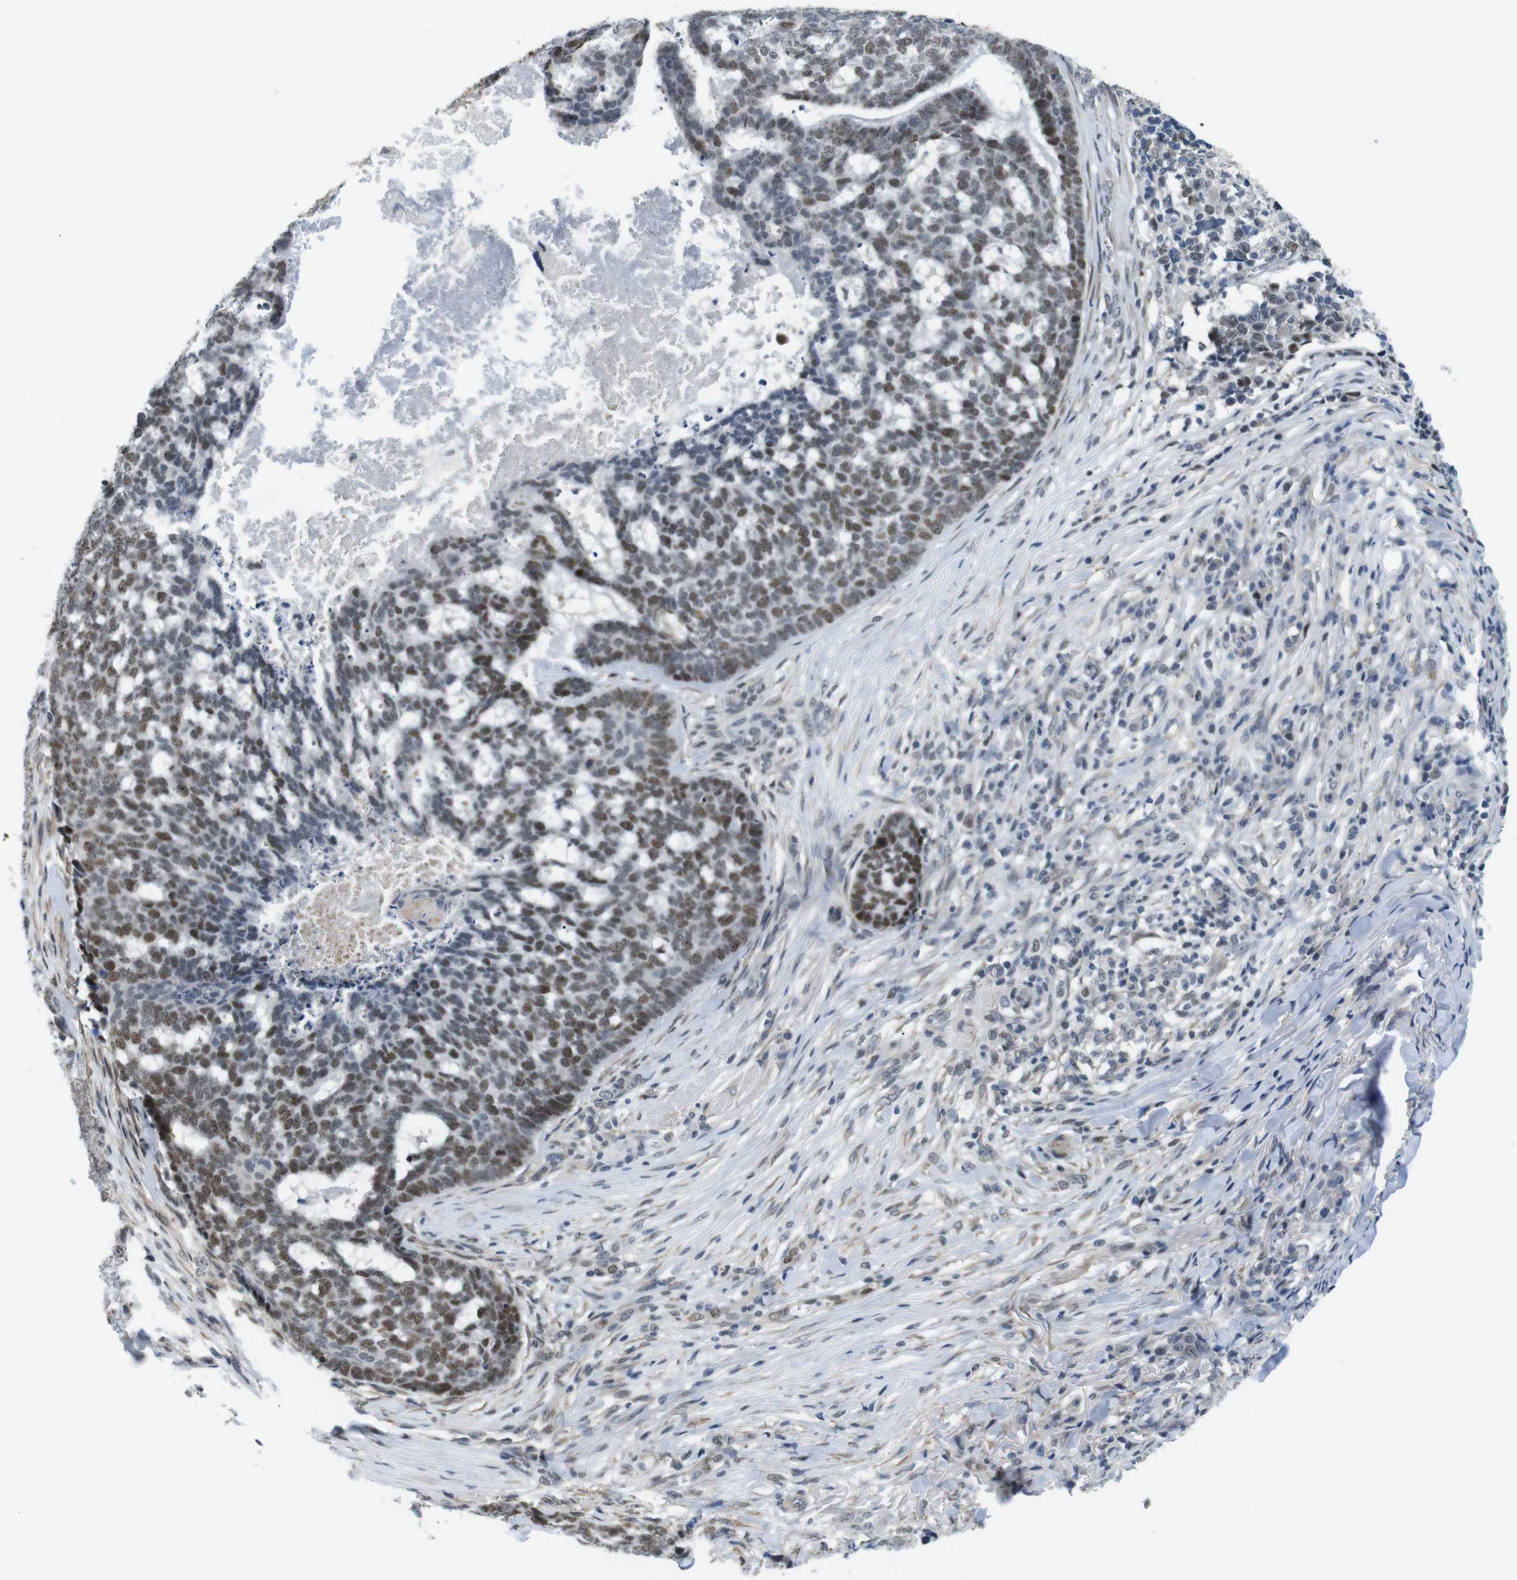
{"staining": {"intensity": "moderate", "quantity": ">75%", "location": "nuclear"}, "tissue": "skin cancer", "cell_type": "Tumor cells", "image_type": "cancer", "snomed": [{"axis": "morphology", "description": "Basal cell carcinoma"}, {"axis": "topography", "description": "Skin"}], "caption": "The micrograph exhibits staining of skin basal cell carcinoma, revealing moderate nuclear protein positivity (brown color) within tumor cells. (Brightfield microscopy of DAB IHC at high magnification).", "gene": "SMCO2", "patient": {"sex": "male", "age": 84}}